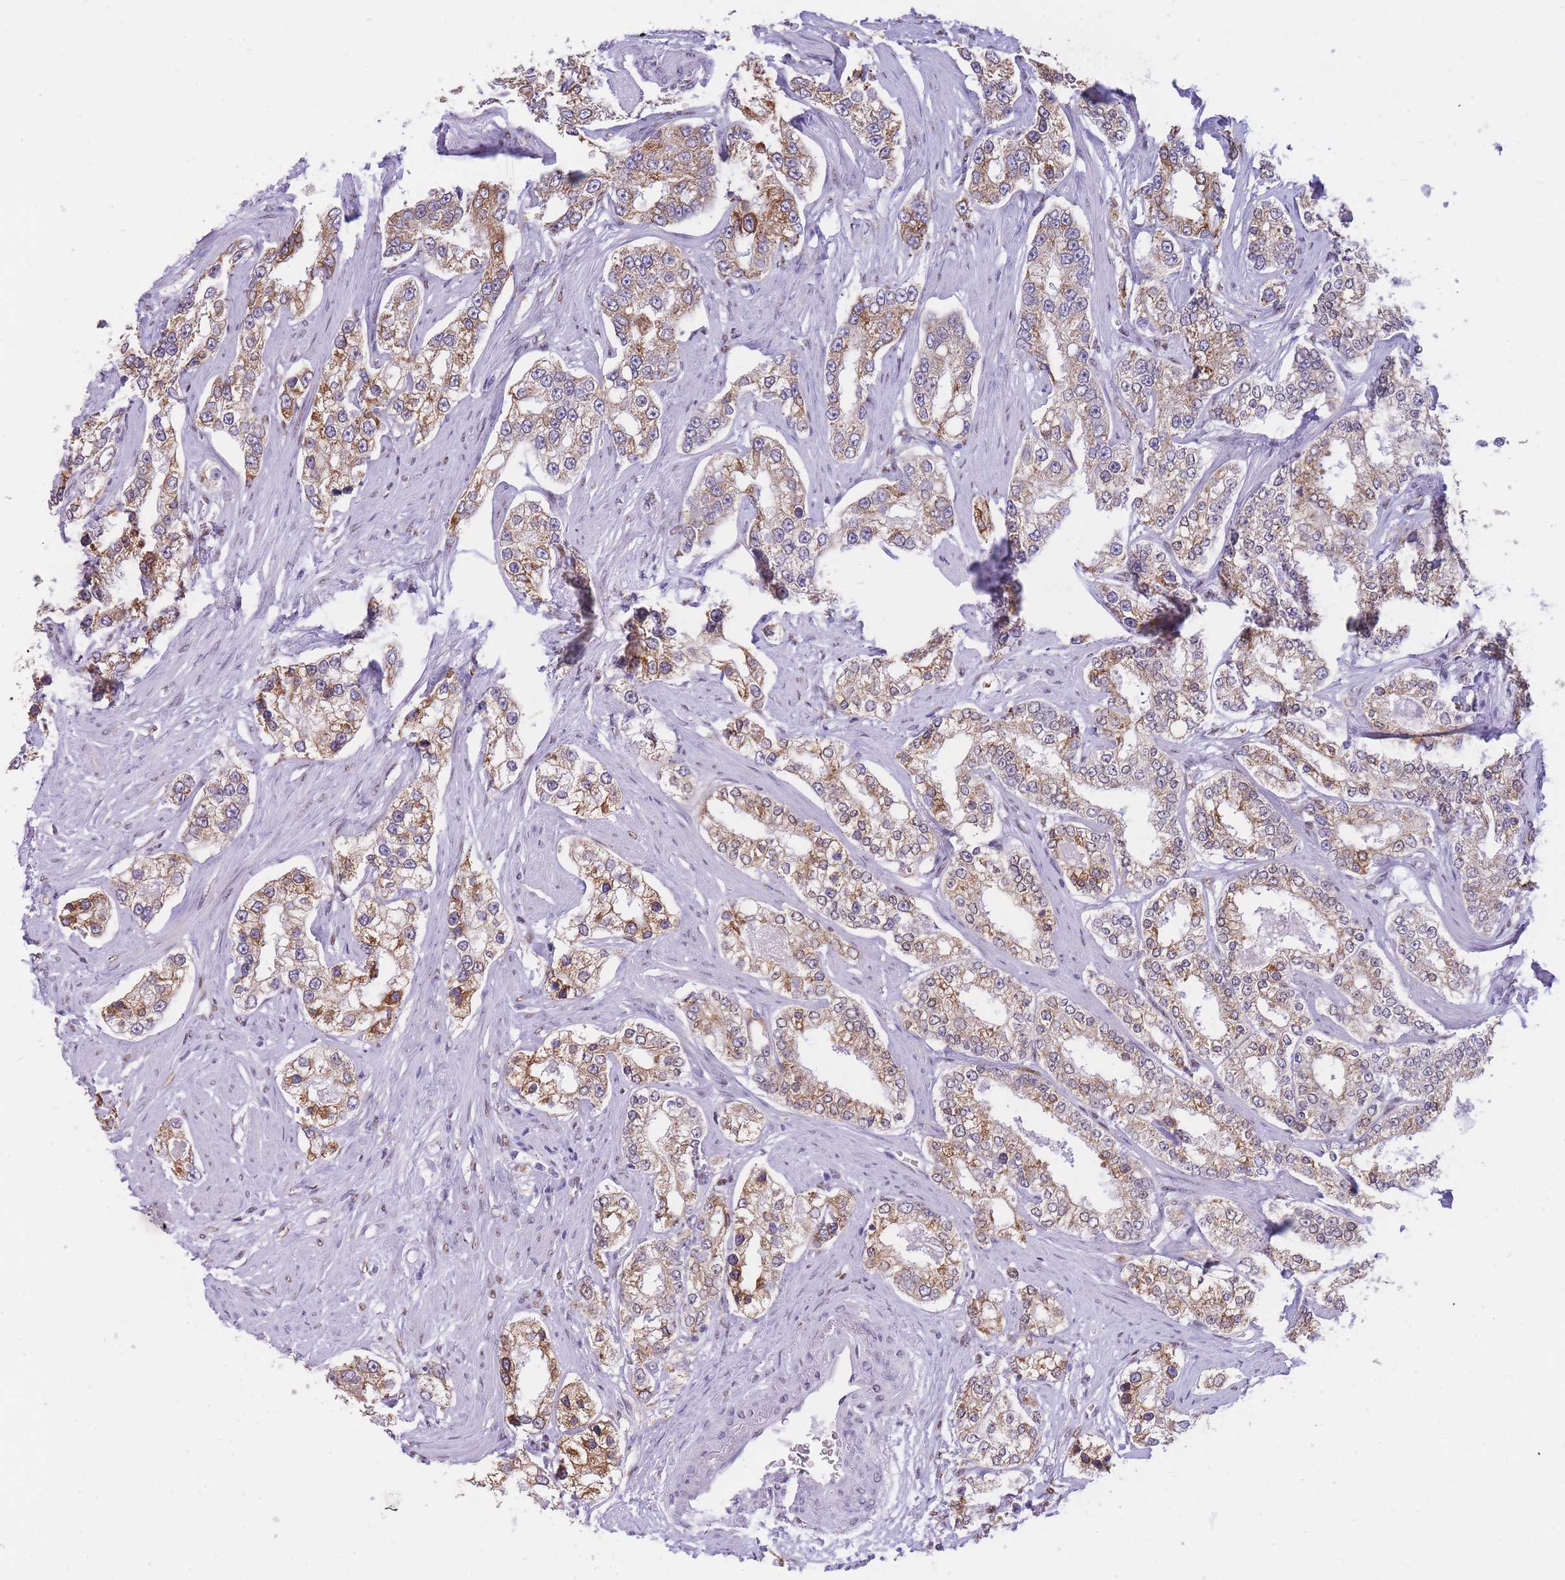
{"staining": {"intensity": "moderate", "quantity": ">75%", "location": "cytoplasmic/membranous"}, "tissue": "prostate cancer", "cell_type": "Tumor cells", "image_type": "cancer", "snomed": [{"axis": "morphology", "description": "Normal tissue, NOS"}, {"axis": "morphology", "description": "Adenocarcinoma, High grade"}, {"axis": "topography", "description": "Prostate"}], "caption": "This micrograph exhibits immunohistochemistry (IHC) staining of human adenocarcinoma (high-grade) (prostate), with medium moderate cytoplasmic/membranous staining in approximately >75% of tumor cells.", "gene": "FAM153A", "patient": {"sex": "male", "age": 83}}